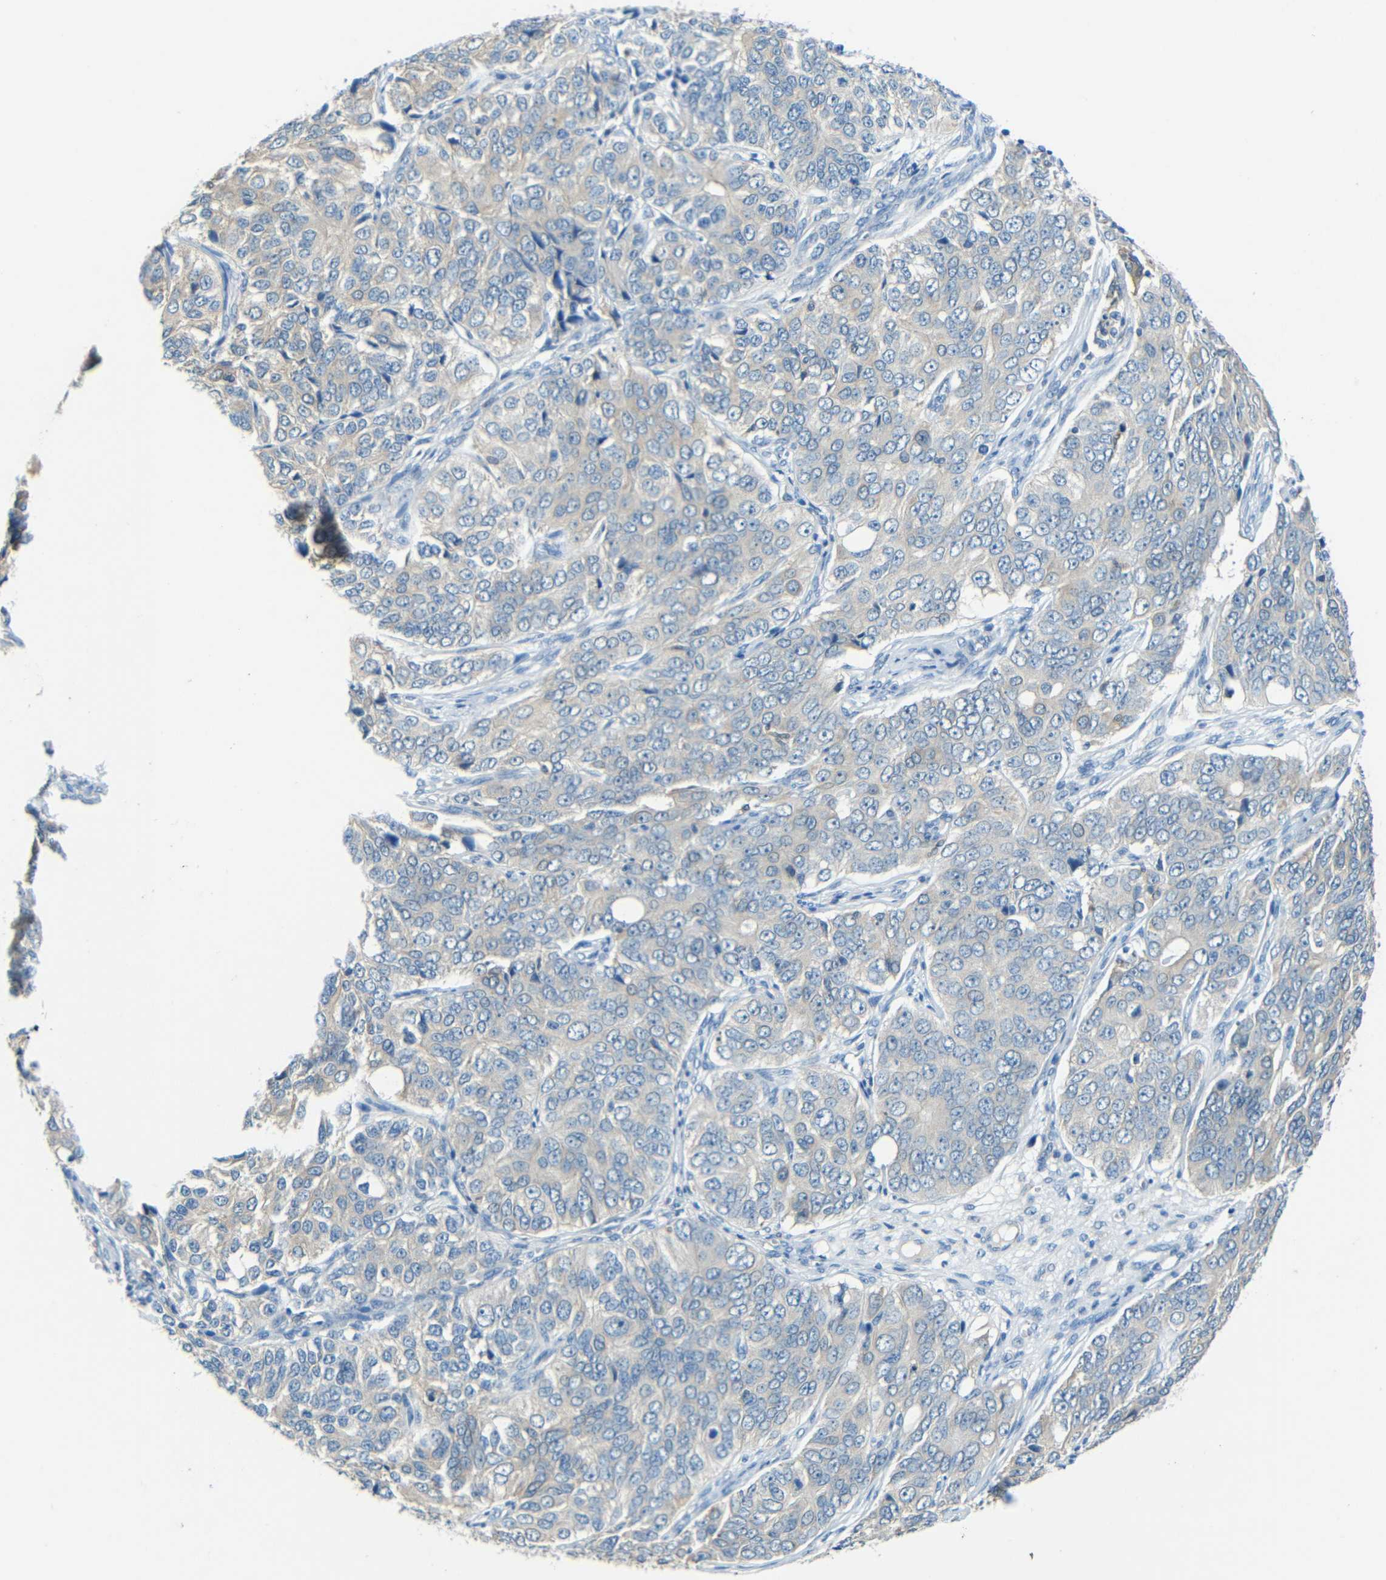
{"staining": {"intensity": "negative", "quantity": "none", "location": "none"}, "tissue": "ovarian cancer", "cell_type": "Tumor cells", "image_type": "cancer", "snomed": [{"axis": "morphology", "description": "Carcinoma, endometroid"}, {"axis": "topography", "description": "Ovary"}], "caption": "An IHC photomicrograph of endometroid carcinoma (ovarian) is shown. There is no staining in tumor cells of endometroid carcinoma (ovarian). Brightfield microscopy of immunohistochemistry (IHC) stained with DAB (brown) and hematoxylin (blue), captured at high magnification.", "gene": "CYP26B1", "patient": {"sex": "female", "age": 51}}